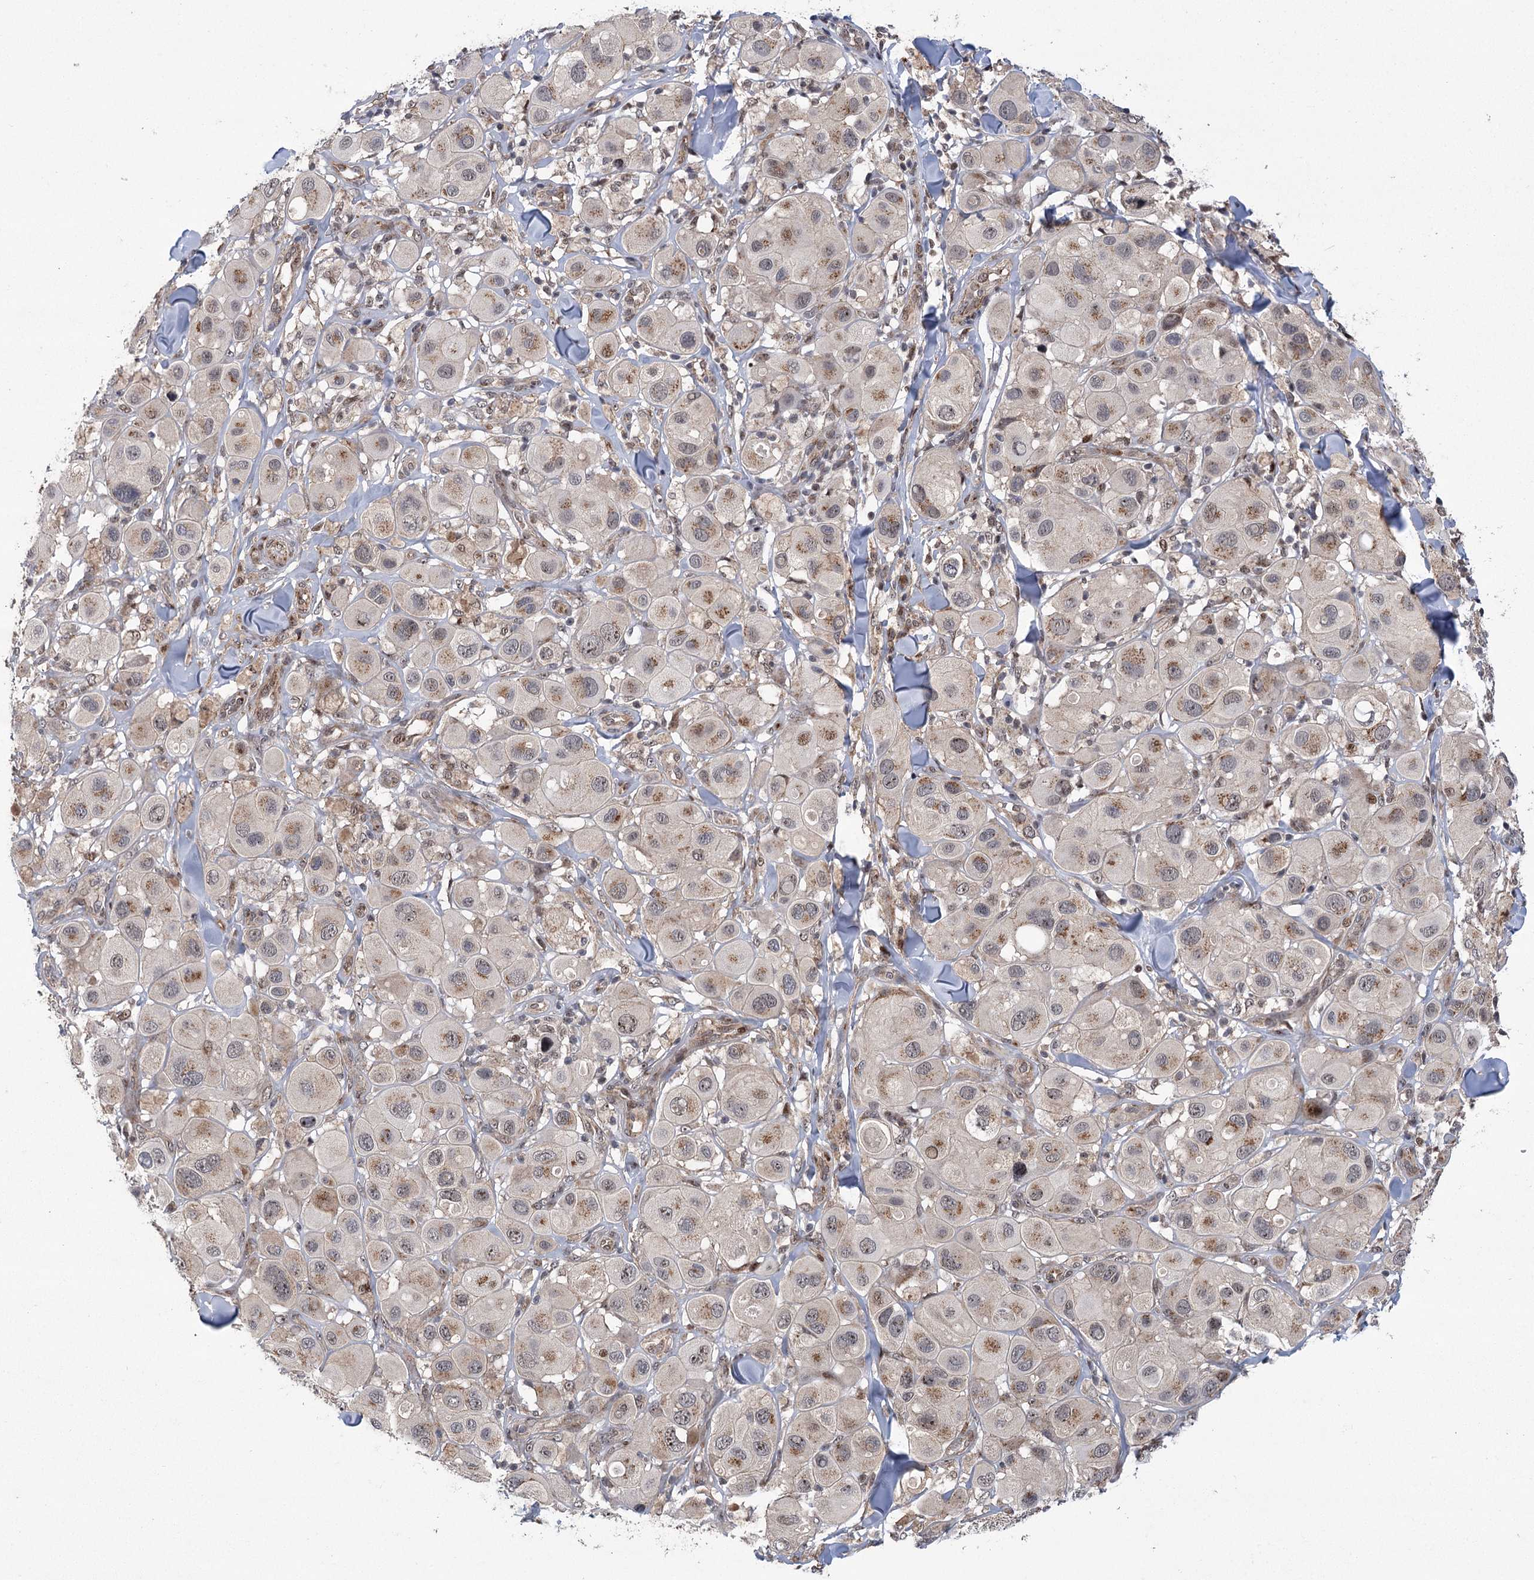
{"staining": {"intensity": "moderate", "quantity": "<25%", "location": "cytoplasmic/membranous,nuclear"}, "tissue": "melanoma", "cell_type": "Tumor cells", "image_type": "cancer", "snomed": [{"axis": "morphology", "description": "Malignant melanoma, Metastatic site"}, {"axis": "topography", "description": "Skin"}], "caption": "The immunohistochemical stain shows moderate cytoplasmic/membranous and nuclear positivity in tumor cells of malignant melanoma (metastatic site) tissue.", "gene": "PARM1", "patient": {"sex": "male", "age": 41}}